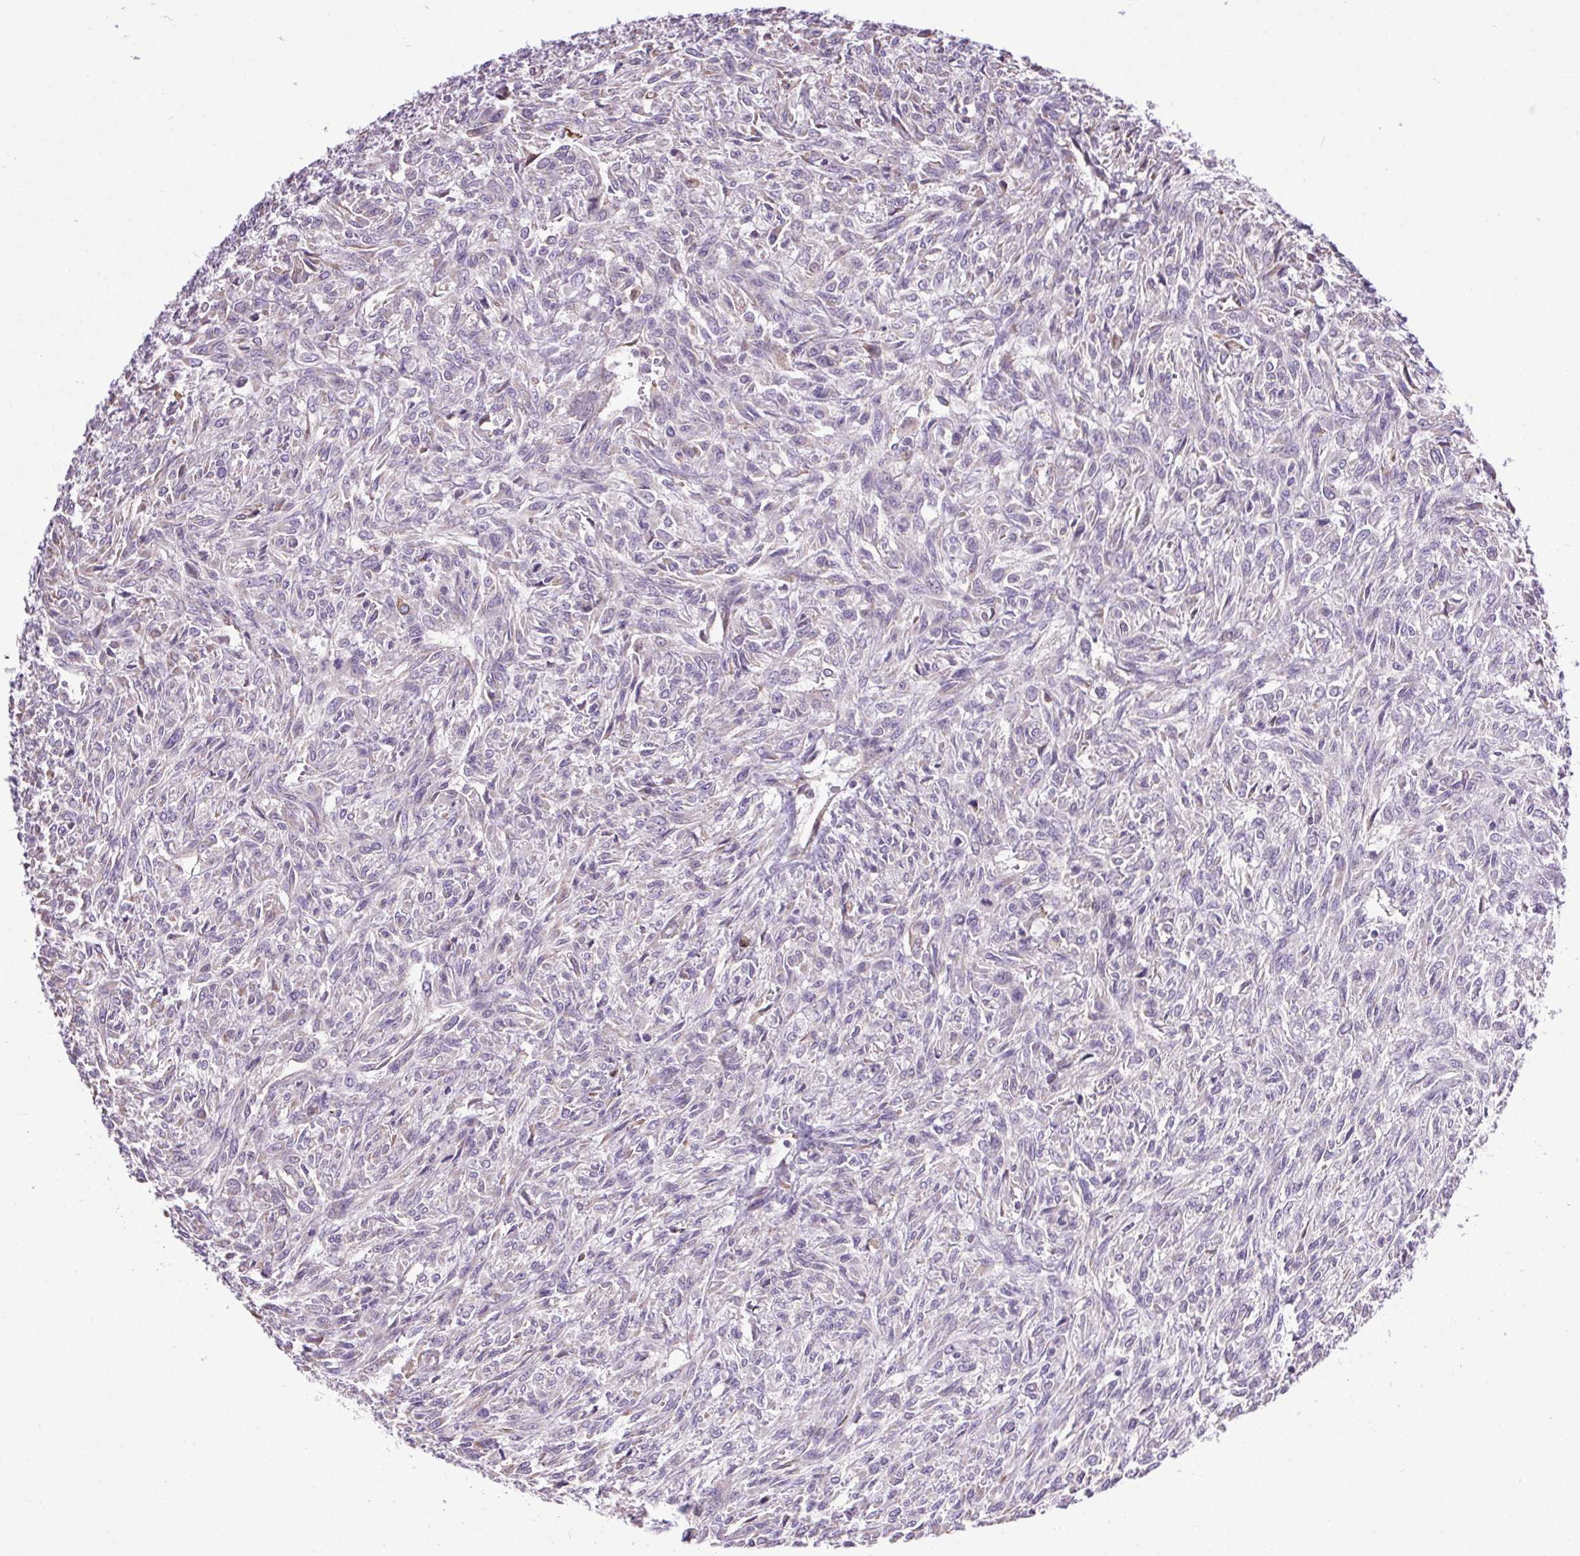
{"staining": {"intensity": "negative", "quantity": "none", "location": "none"}, "tissue": "renal cancer", "cell_type": "Tumor cells", "image_type": "cancer", "snomed": [{"axis": "morphology", "description": "Adenocarcinoma, NOS"}, {"axis": "topography", "description": "Kidney"}], "caption": "A photomicrograph of human renal cancer is negative for staining in tumor cells.", "gene": "SNX31", "patient": {"sex": "male", "age": 58}}